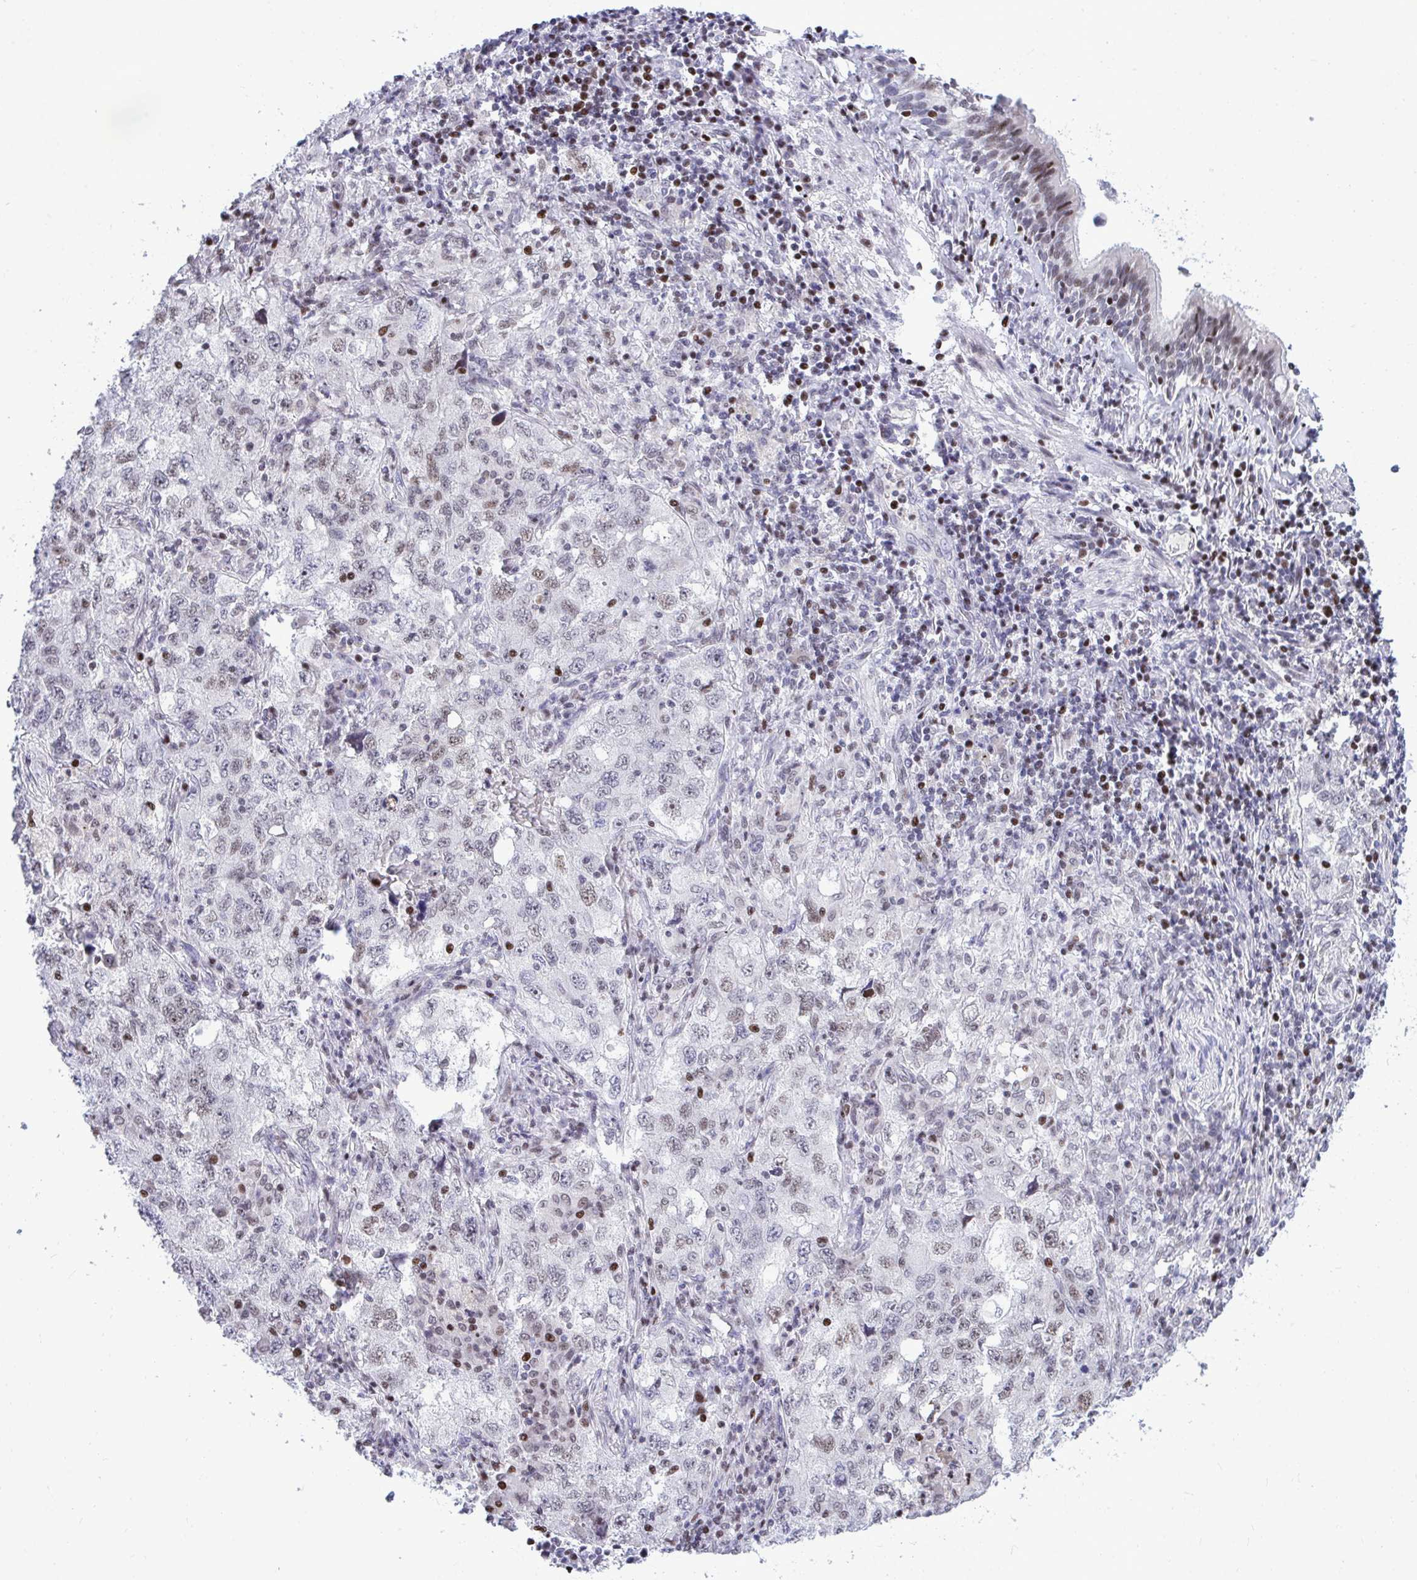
{"staining": {"intensity": "moderate", "quantity": "25%-75%", "location": "nuclear"}, "tissue": "lung cancer", "cell_type": "Tumor cells", "image_type": "cancer", "snomed": [{"axis": "morphology", "description": "Adenocarcinoma, NOS"}, {"axis": "topography", "description": "Lung"}], "caption": "Lung cancer (adenocarcinoma) stained with IHC reveals moderate nuclear expression in approximately 25%-75% of tumor cells. (Stains: DAB (3,3'-diaminobenzidine) in brown, nuclei in blue, Microscopy: brightfield microscopy at high magnification).", "gene": "C14orf39", "patient": {"sex": "female", "age": 57}}